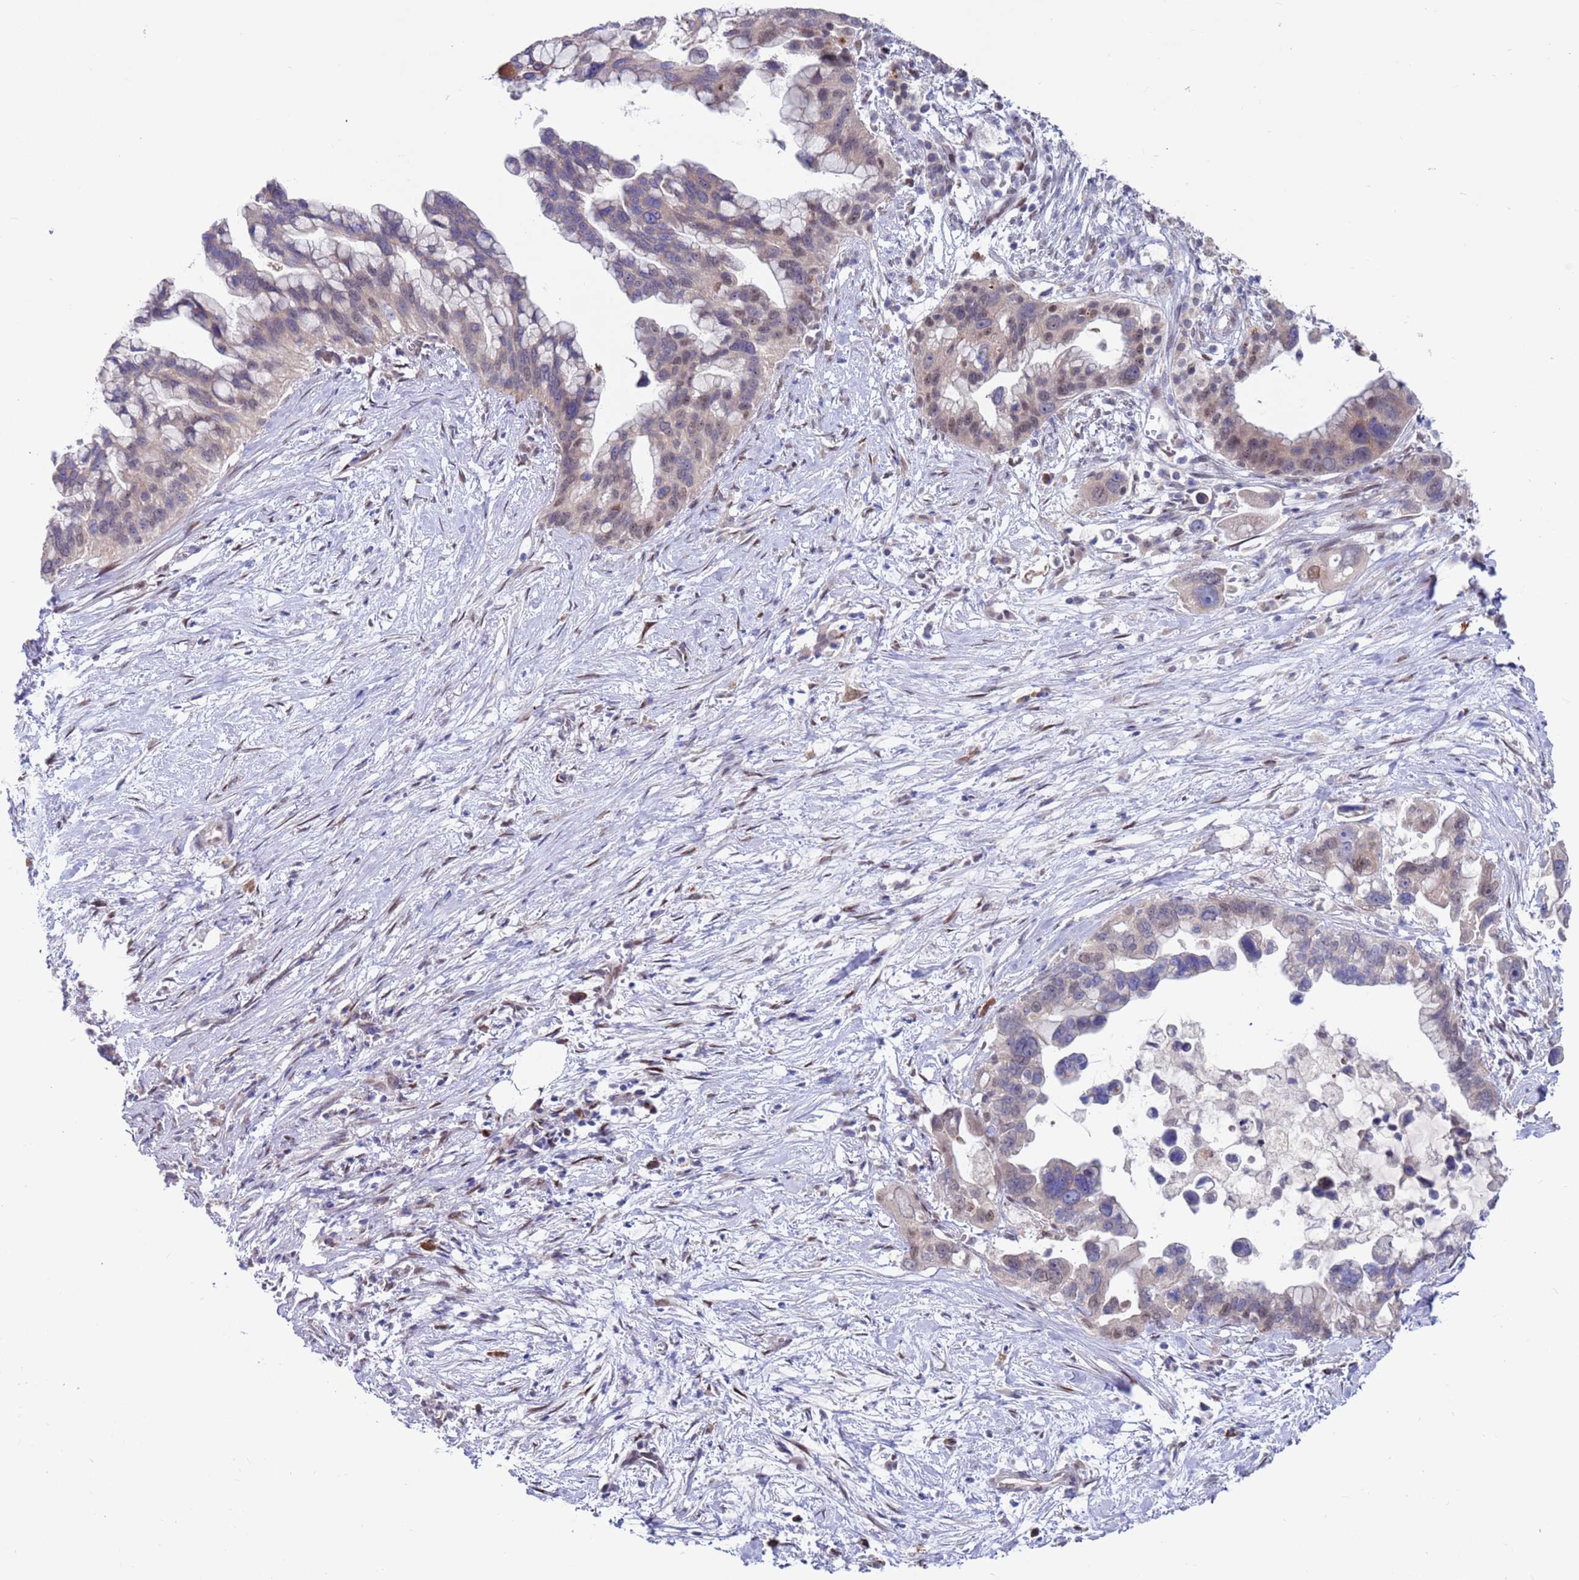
{"staining": {"intensity": "weak", "quantity": "<25%", "location": "cytoplasmic/membranous,nuclear"}, "tissue": "pancreatic cancer", "cell_type": "Tumor cells", "image_type": "cancer", "snomed": [{"axis": "morphology", "description": "Adenocarcinoma, NOS"}, {"axis": "topography", "description": "Pancreas"}], "caption": "DAB immunohistochemical staining of pancreatic adenocarcinoma reveals no significant positivity in tumor cells.", "gene": "FBXO27", "patient": {"sex": "female", "age": 83}}